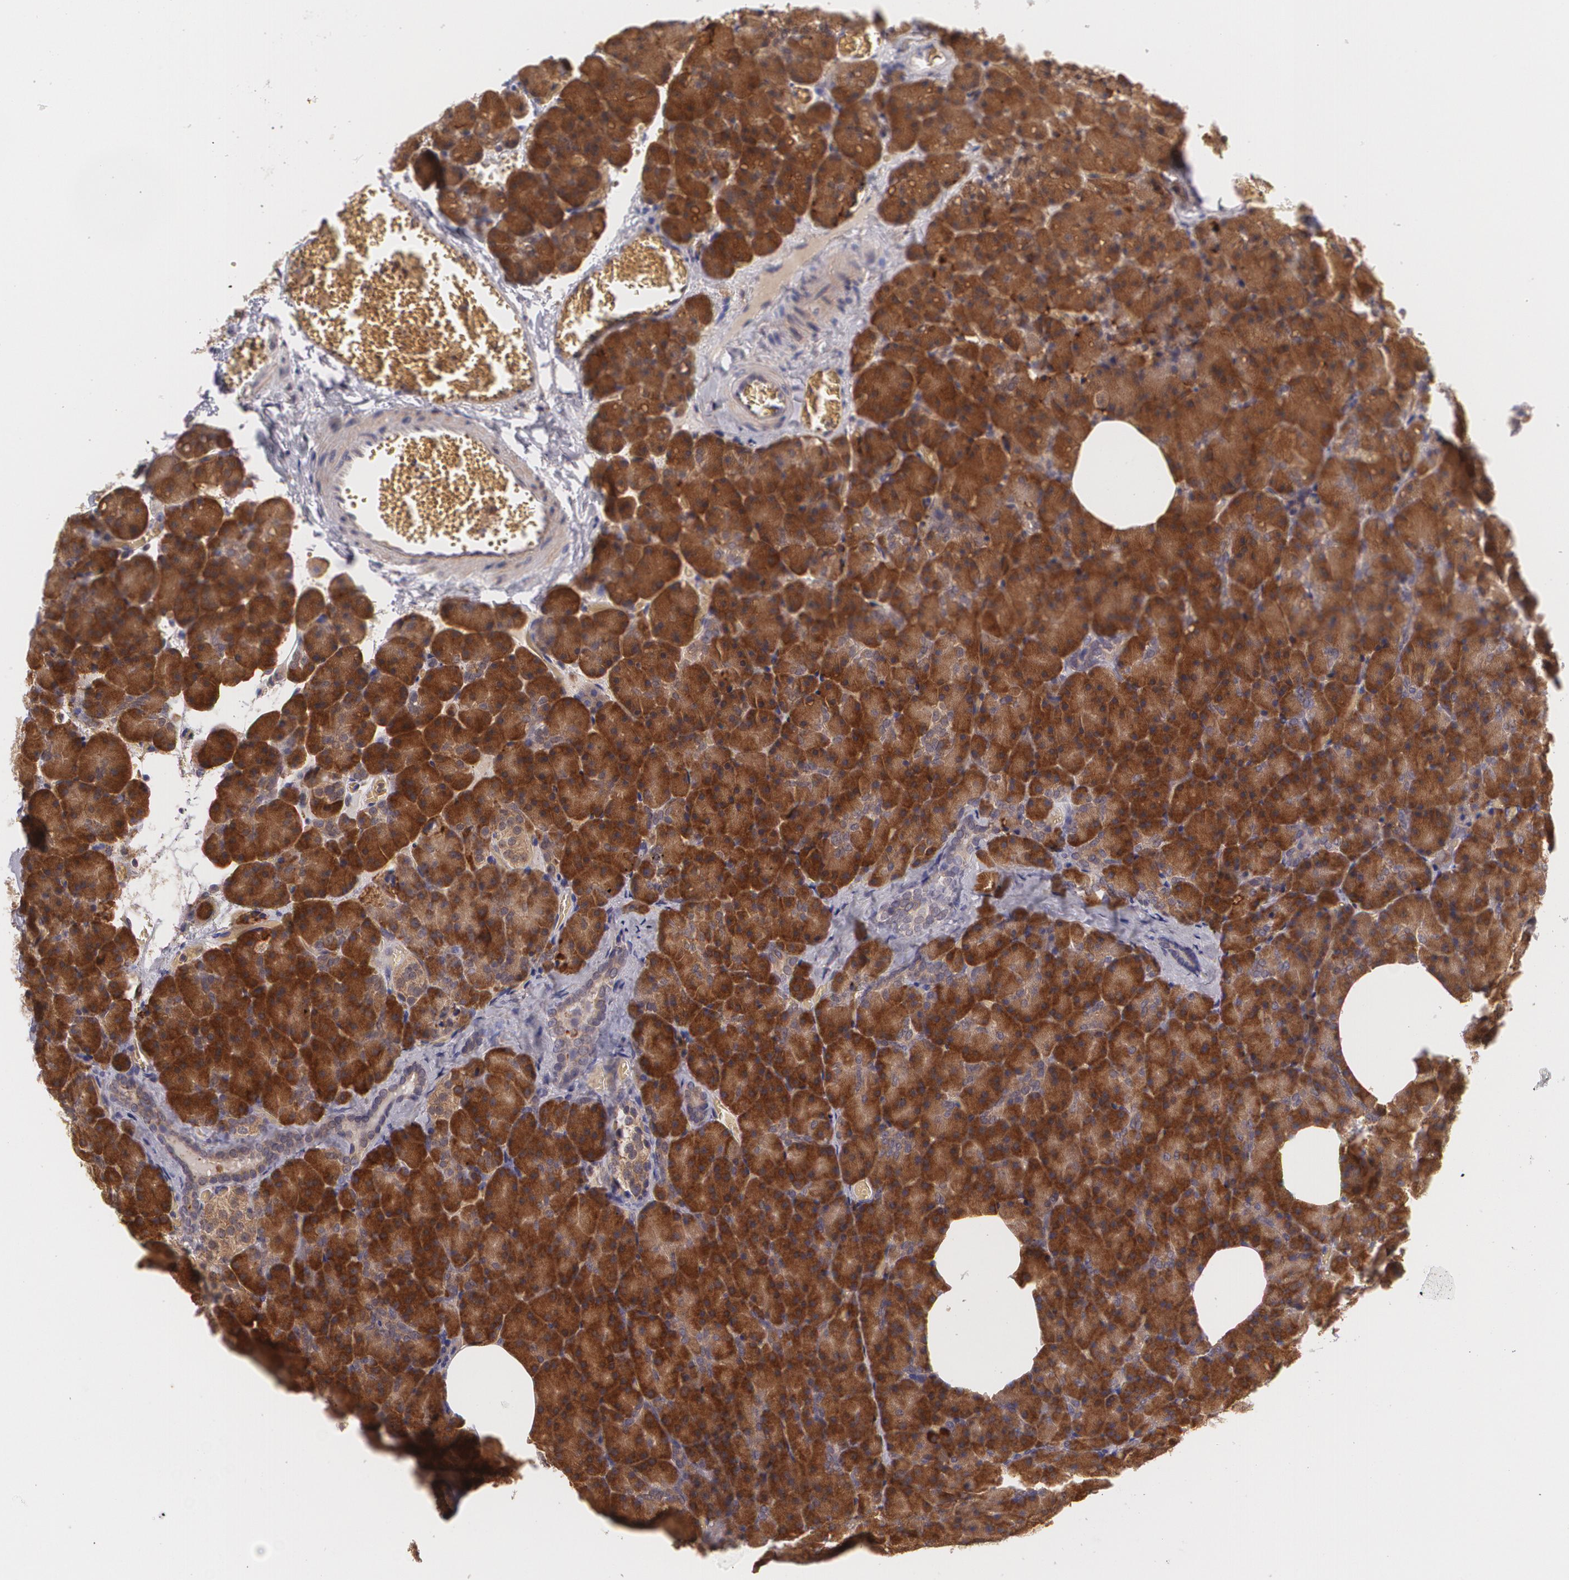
{"staining": {"intensity": "strong", "quantity": ">75%", "location": "cytoplasmic/membranous"}, "tissue": "carcinoid", "cell_type": "Tumor cells", "image_type": "cancer", "snomed": [{"axis": "morphology", "description": "Normal tissue, NOS"}, {"axis": "morphology", "description": "Carcinoid, malignant, NOS"}, {"axis": "topography", "description": "Pancreas"}], "caption": "This image demonstrates carcinoid stained with IHC to label a protein in brown. The cytoplasmic/membranous of tumor cells show strong positivity for the protein. Nuclei are counter-stained blue.", "gene": "CCL17", "patient": {"sex": "female", "age": 35}}